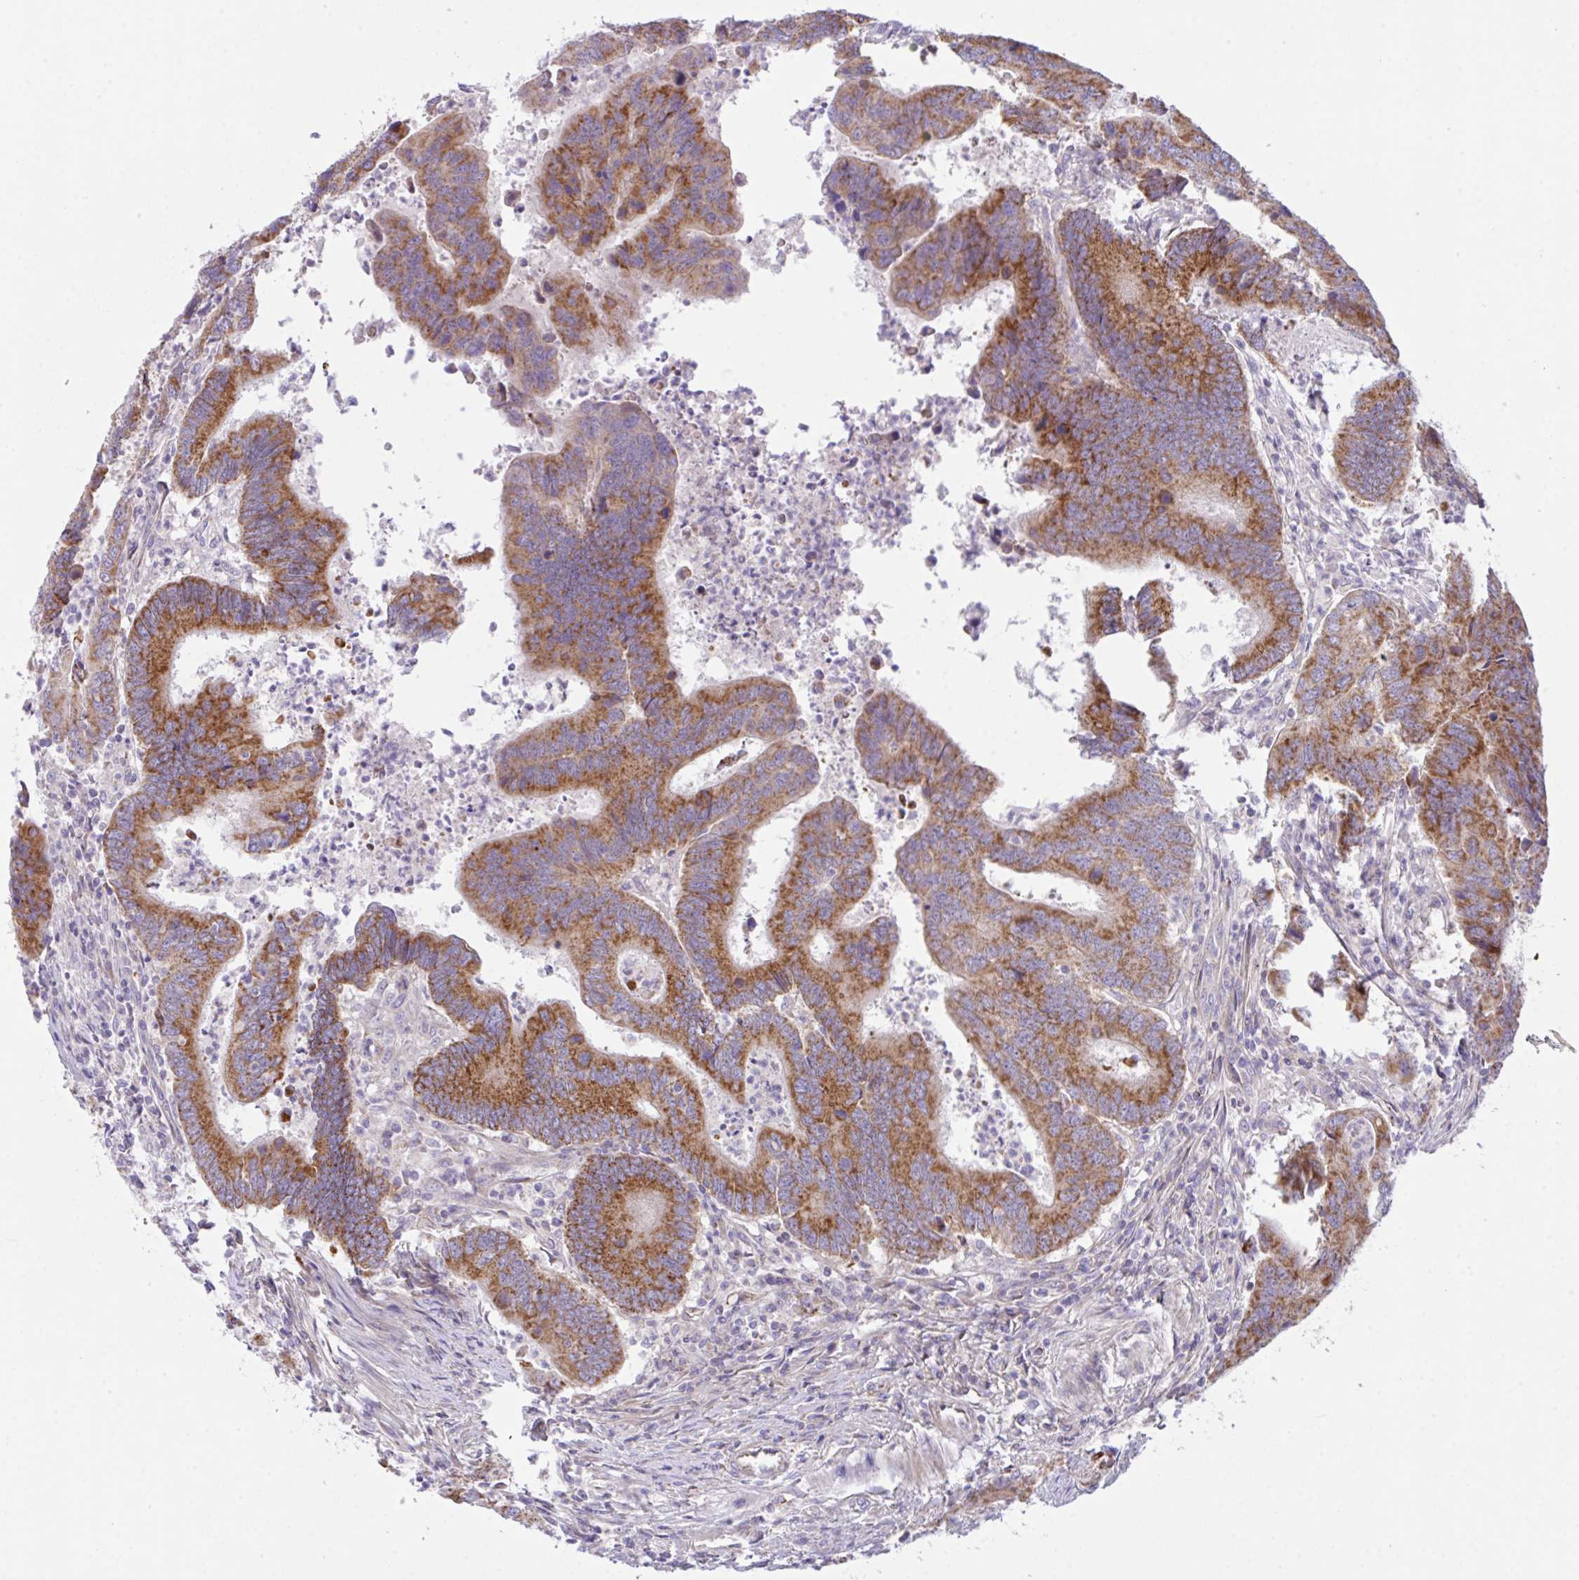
{"staining": {"intensity": "moderate", "quantity": ">75%", "location": "cytoplasmic/membranous"}, "tissue": "colorectal cancer", "cell_type": "Tumor cells", "image_type": "cancer", "snomed": [{"axis": "morphology", "description": "Adenocarcinoma, NOS"}, {"axis": "topography", "description": "Colon"}], "caption": "Protein staining demonstrates moderate cytoplasmic/membranous staining in about >75% of tumor cells in adenocarcinoma (colorectal). Immunohistochemistry (ihc) stains the protein in brown and the nuclei are stained blue.", "gene": "CHDH", "patient": {"sex": "female", "age": 67}}